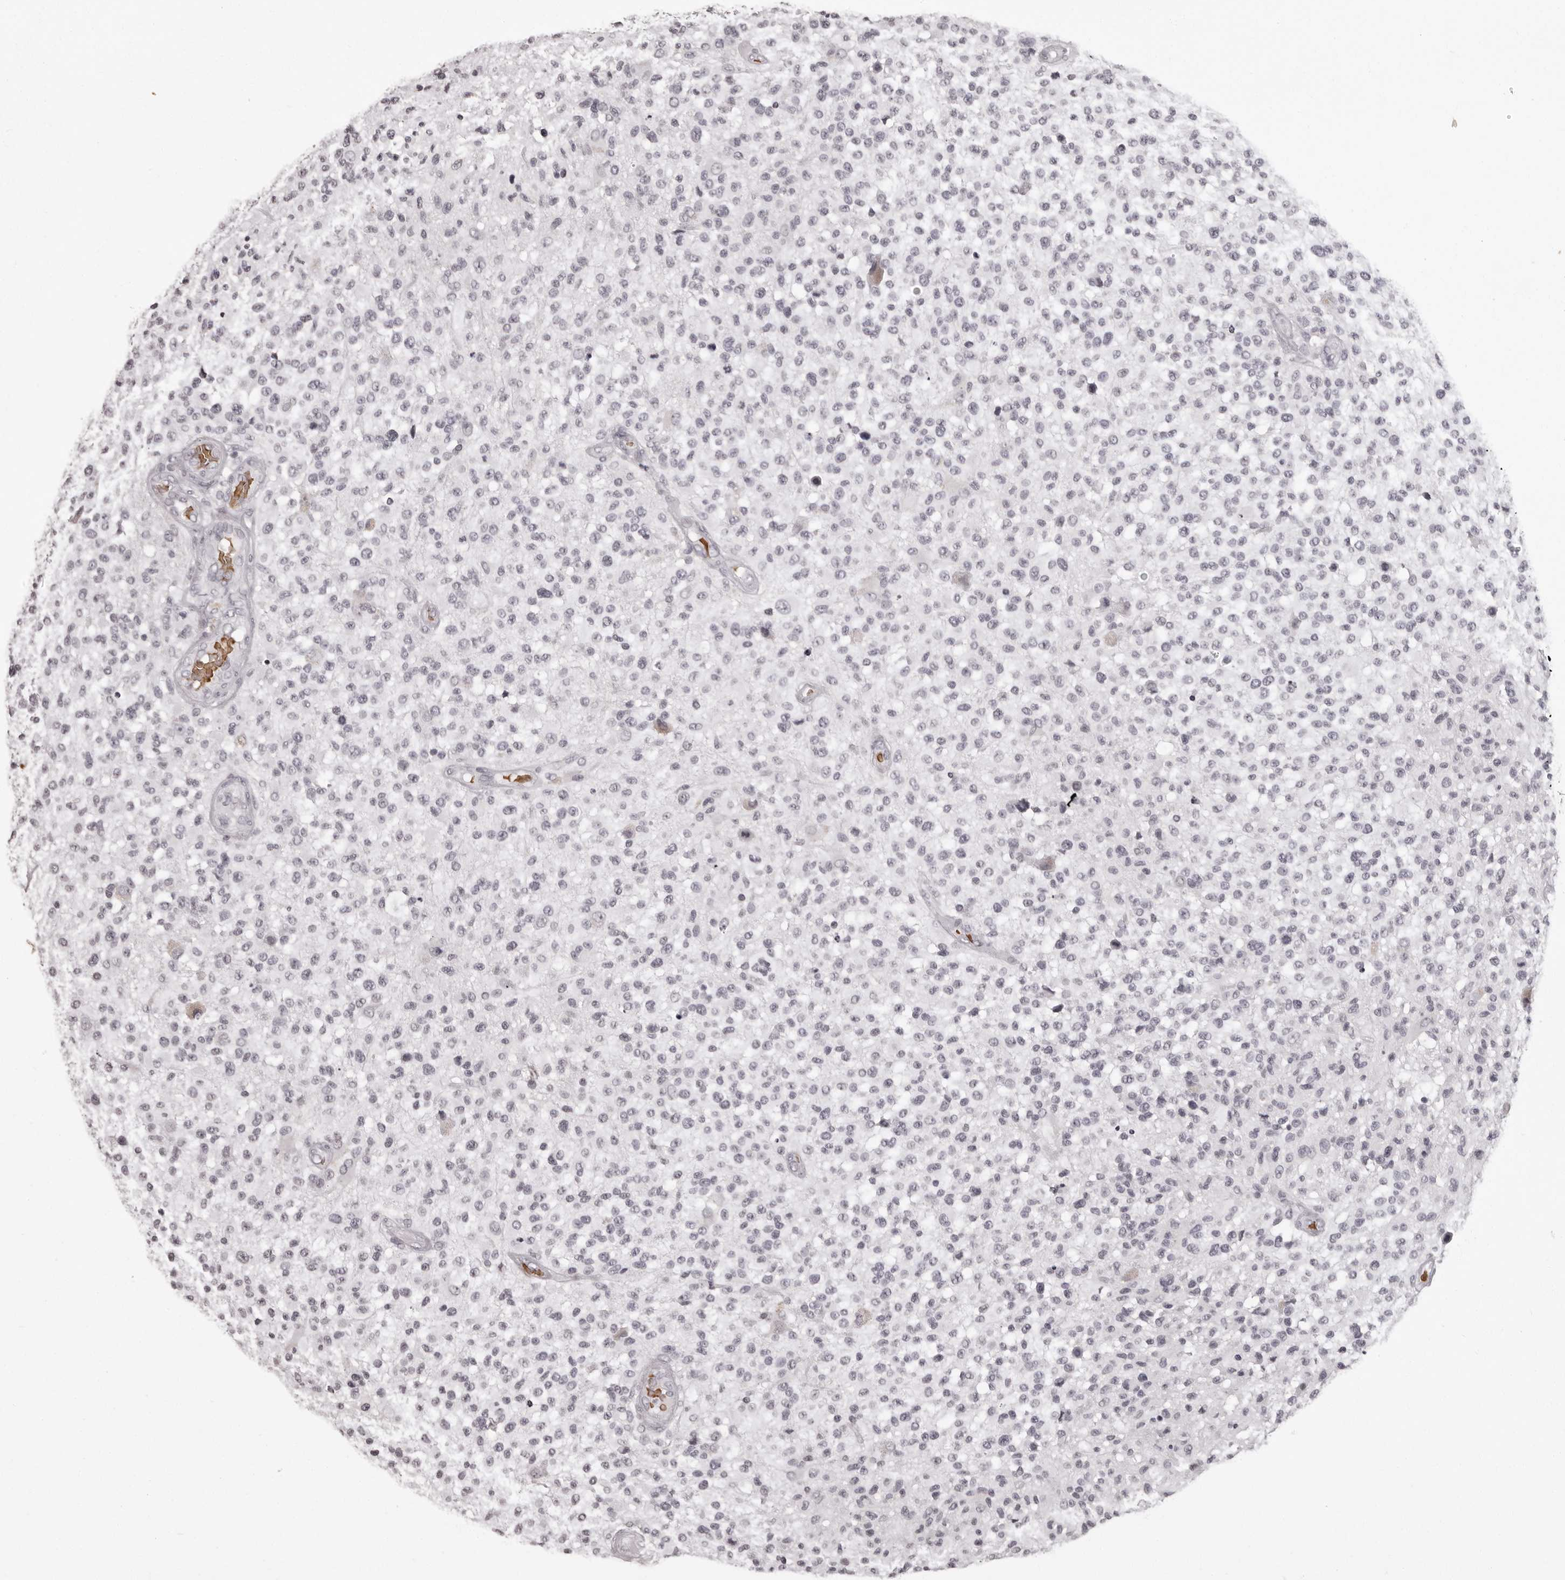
{"staining": {"intensity": "negative", "quantity": "none", "location": "none"}, "tissue": "glioma", "cell_type": "Tumor cells", "image_type": "cancer", "snomed": [{"axis": "morphology", "description": "Glioma, malignant, High grade"}, {"axis": "morphology", "description": "Glioblastoma, NOS"}, {"axis": "topography", "description": "Brain"}], "caption": "Immunohistochemistry (IHC) of glioblastoma demonstrates no positivity in tumor cells.", "gene": "C8orf74", "patient": {"sex": "male", "age": 60}}